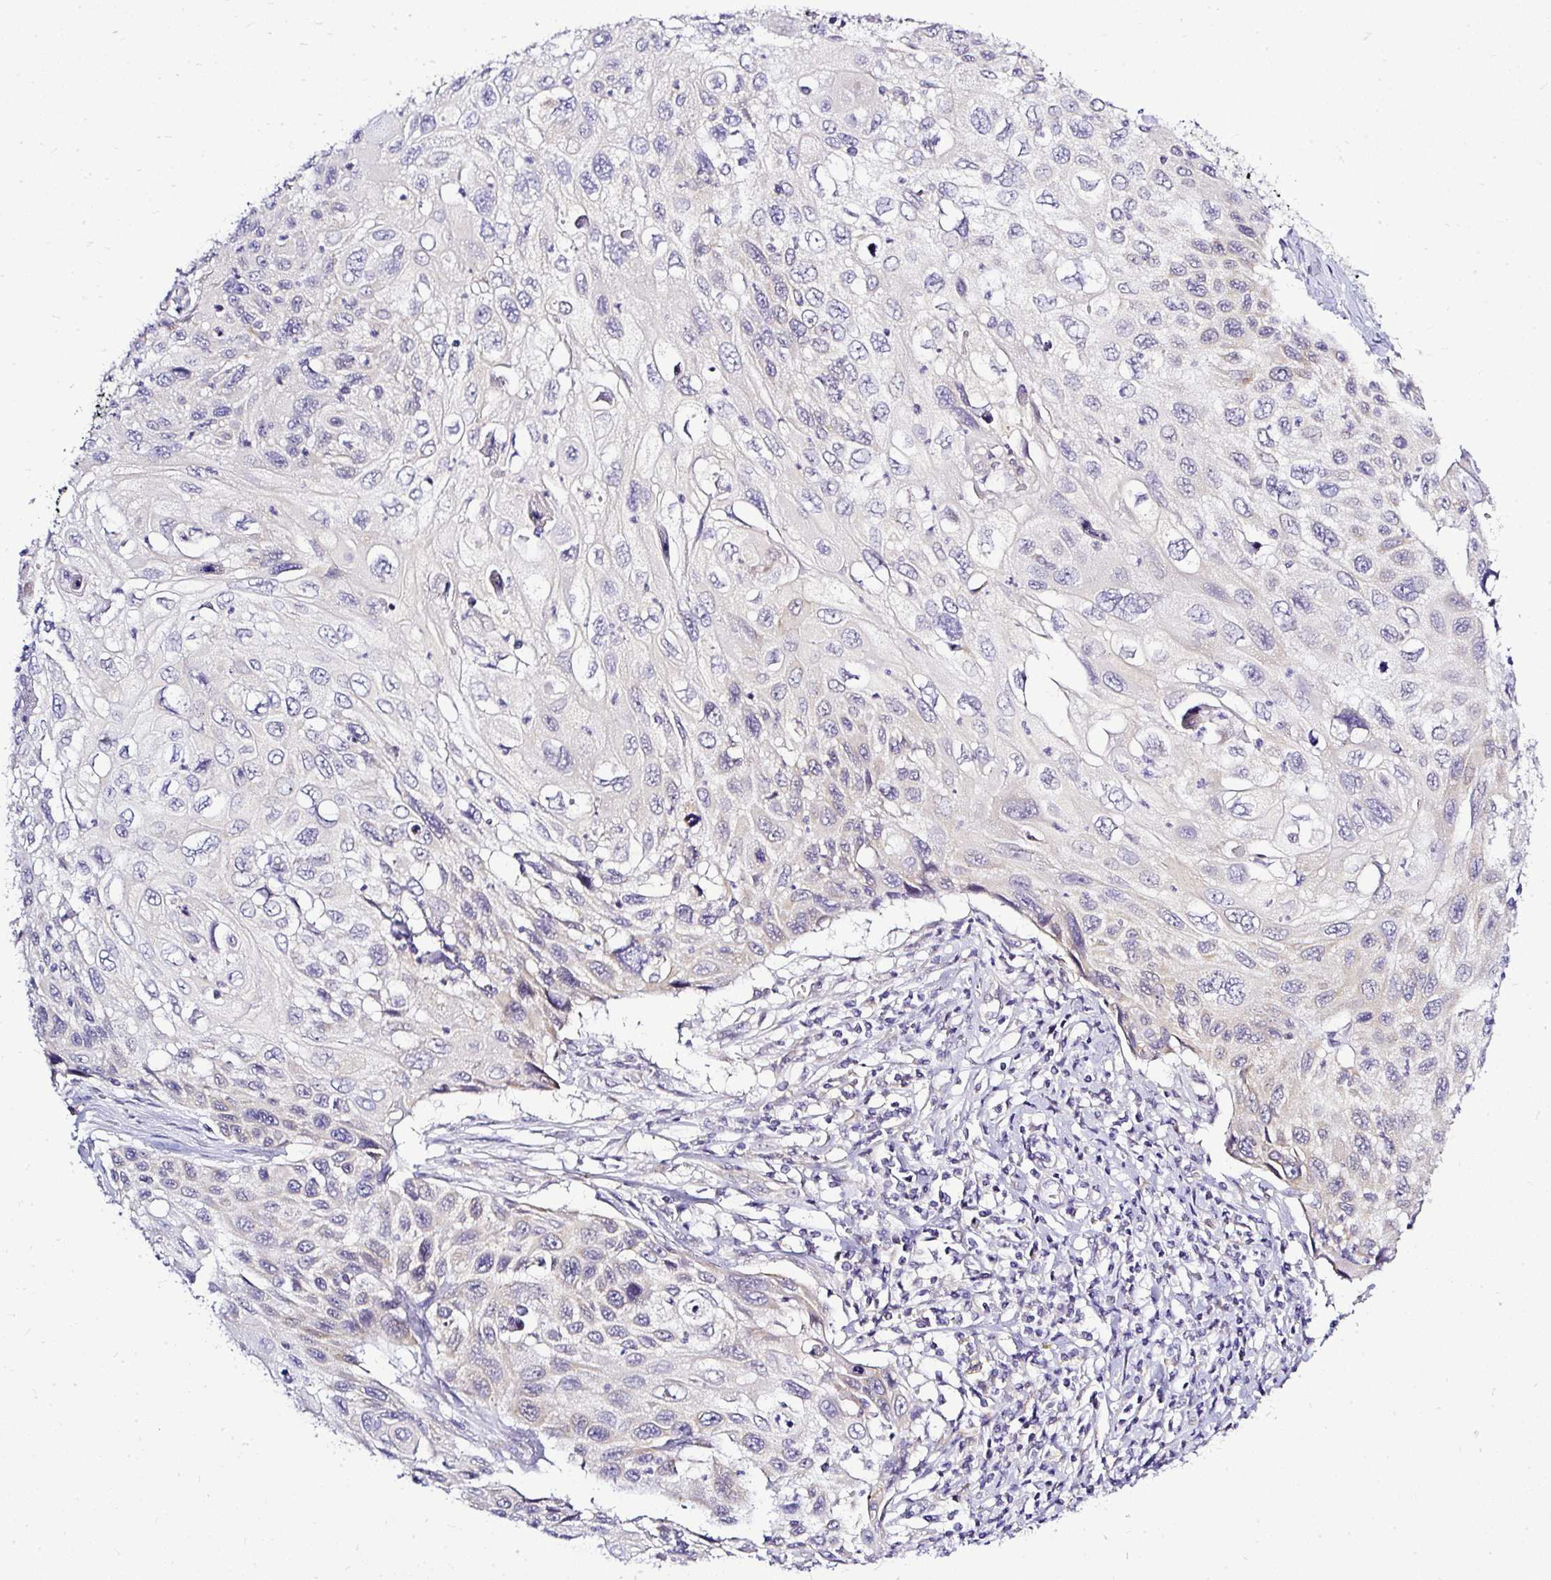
{"staining": {"intensity": "moderate", "quantity": "<25%", "location": "cytoplasmic/membranous"}, "tissue": "cervical cancer", "cell_type": "Tumor cells", "image_type": "cancer", "snomed": [{"axis": "morphology", "description": "Squamous cell carcinoma, NOS"}, {"axis": "topography", "description": "Cervix"}], "caption": "Human squamous cell carcinoma (cervical) stained with a protein marker demonstrates moderate staining in tumor cells.", "gene": "AMFR", "patient": {"sex": "female", "age": 70}}